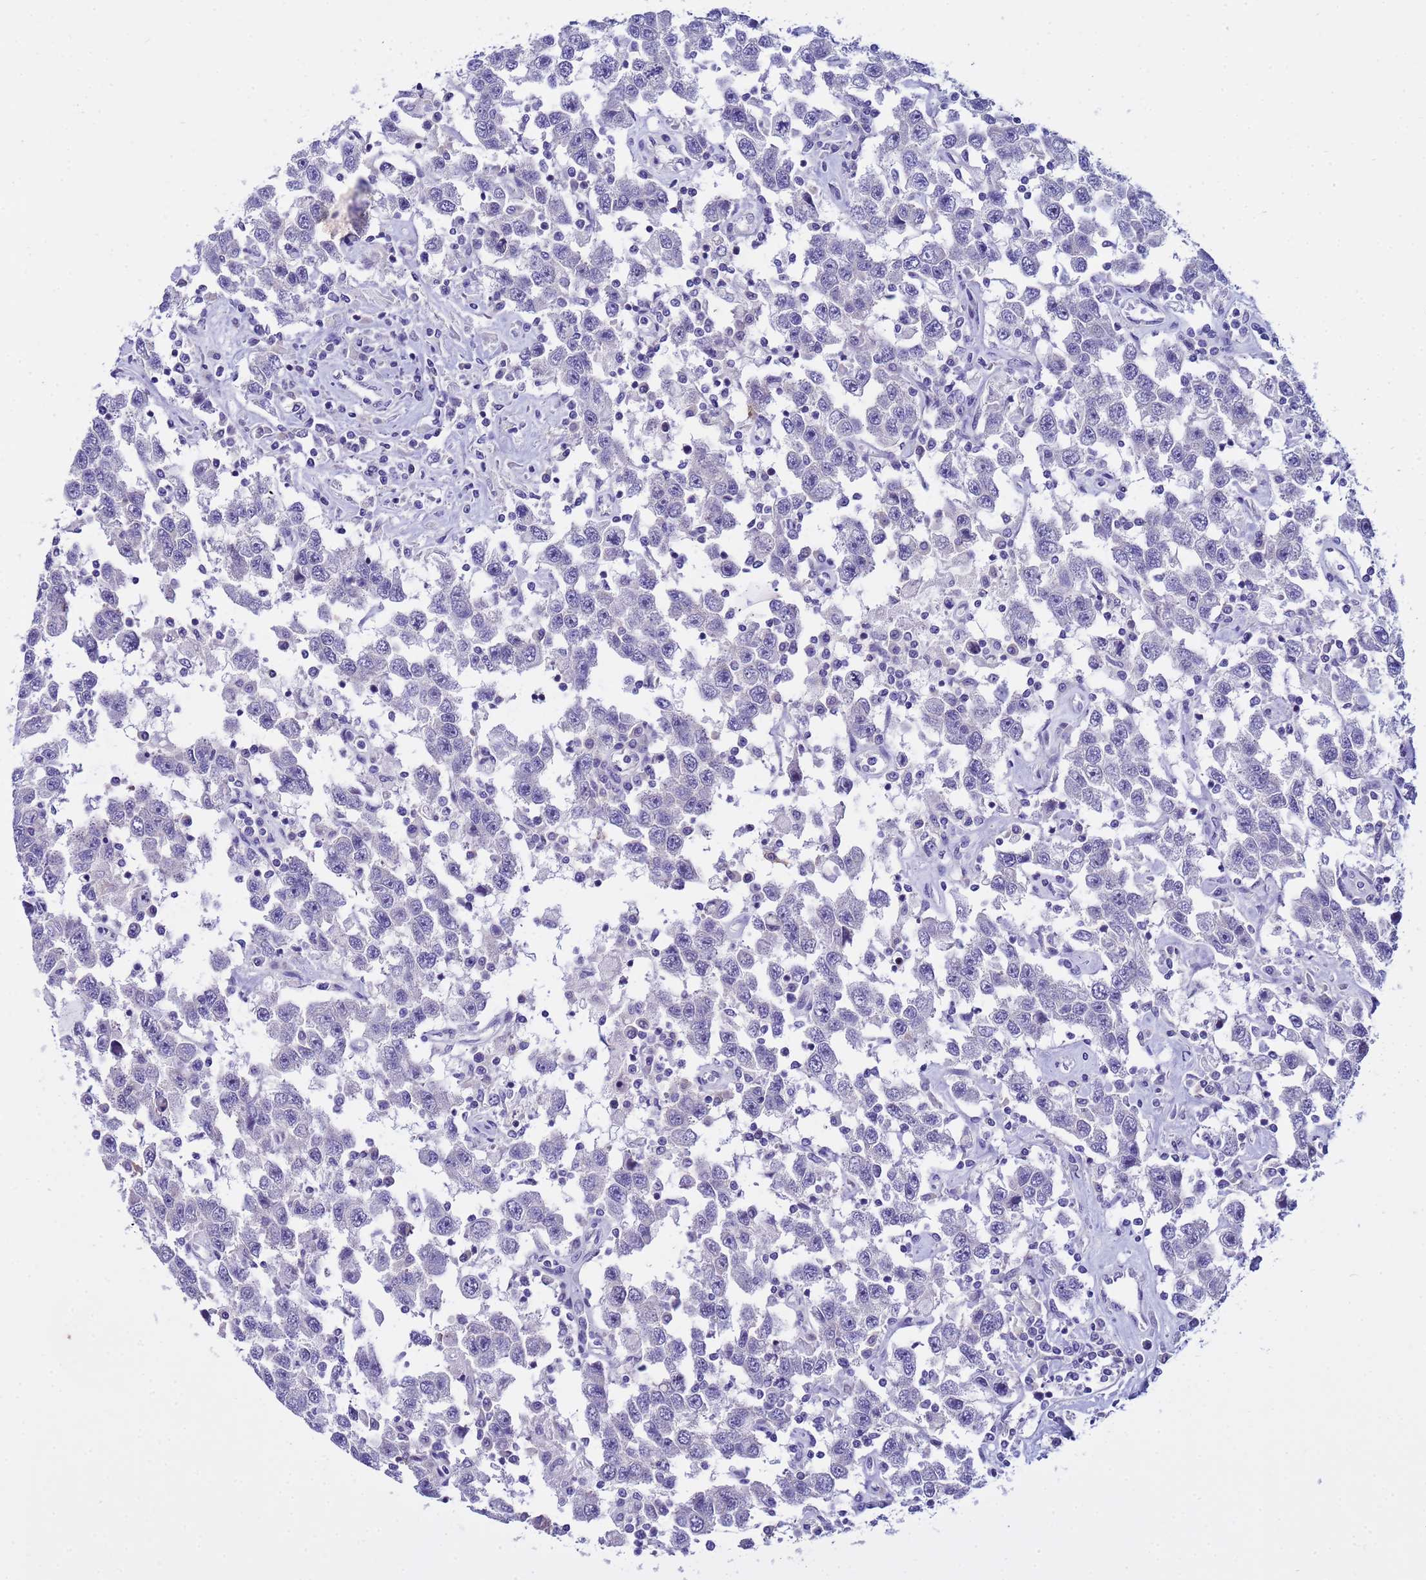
{"staining": {"intensity": "negative", "quantity": "none", "location": "none"}, "tissue": "testis cancer", "cell_type": "Tumor cells", "image_type": "cancer", "snomed": [{"axis": "morphology", "description": "Seminoma, NOS"}, {"axis": "topography", "description": "Testis"}], "caption": "DAB (3,3'-diaminobenzidine) immunohistochemical staining of human testis seminoma demonstrates no significant staining in tumor cells.", "gene": "IGSF11", "patient": {"sex": "male", "age": 41}}